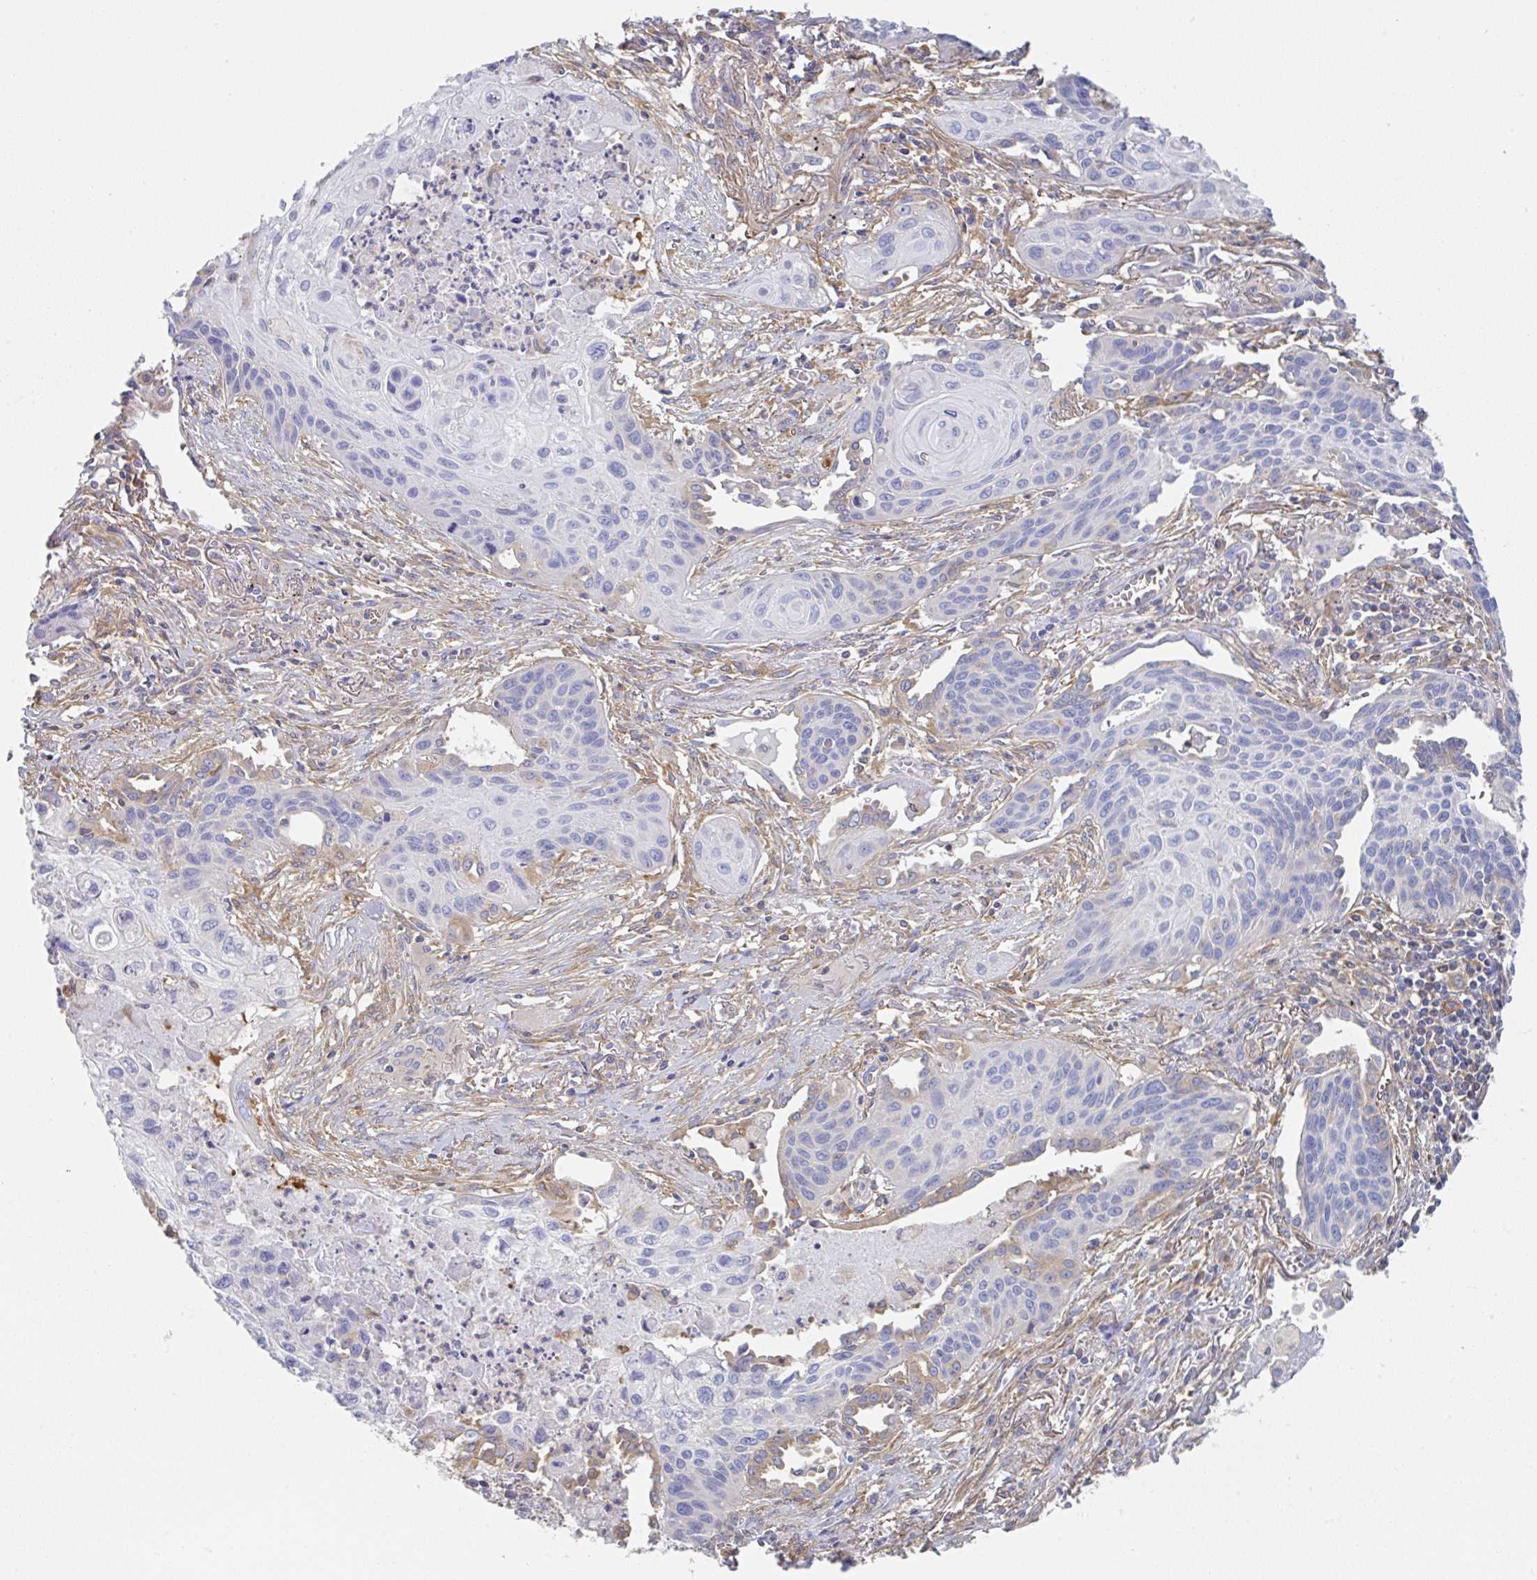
{"staining": {"intensity": "negative", "quantity": "none", "location": "none"}, "tissue": "lung cancer", "cell_type": "Tumor cells", "image_type": "cancer", "snomed": [{"axis": "morphology", "description": "Squamous cell carcinoma, NOS"}, {"axis": "topography", "description": "Lung"}], "caption": "Tumor cells show no significant protein staining in lung squamous cell carcinoma. The staining is performed using DAB (3,3'-diaminobenzidine) brown chromogen with nuclei counter-stained in using hematoxylin.", "gene": "AMPD2", "patient": {"sex": "male", "age": 71}}